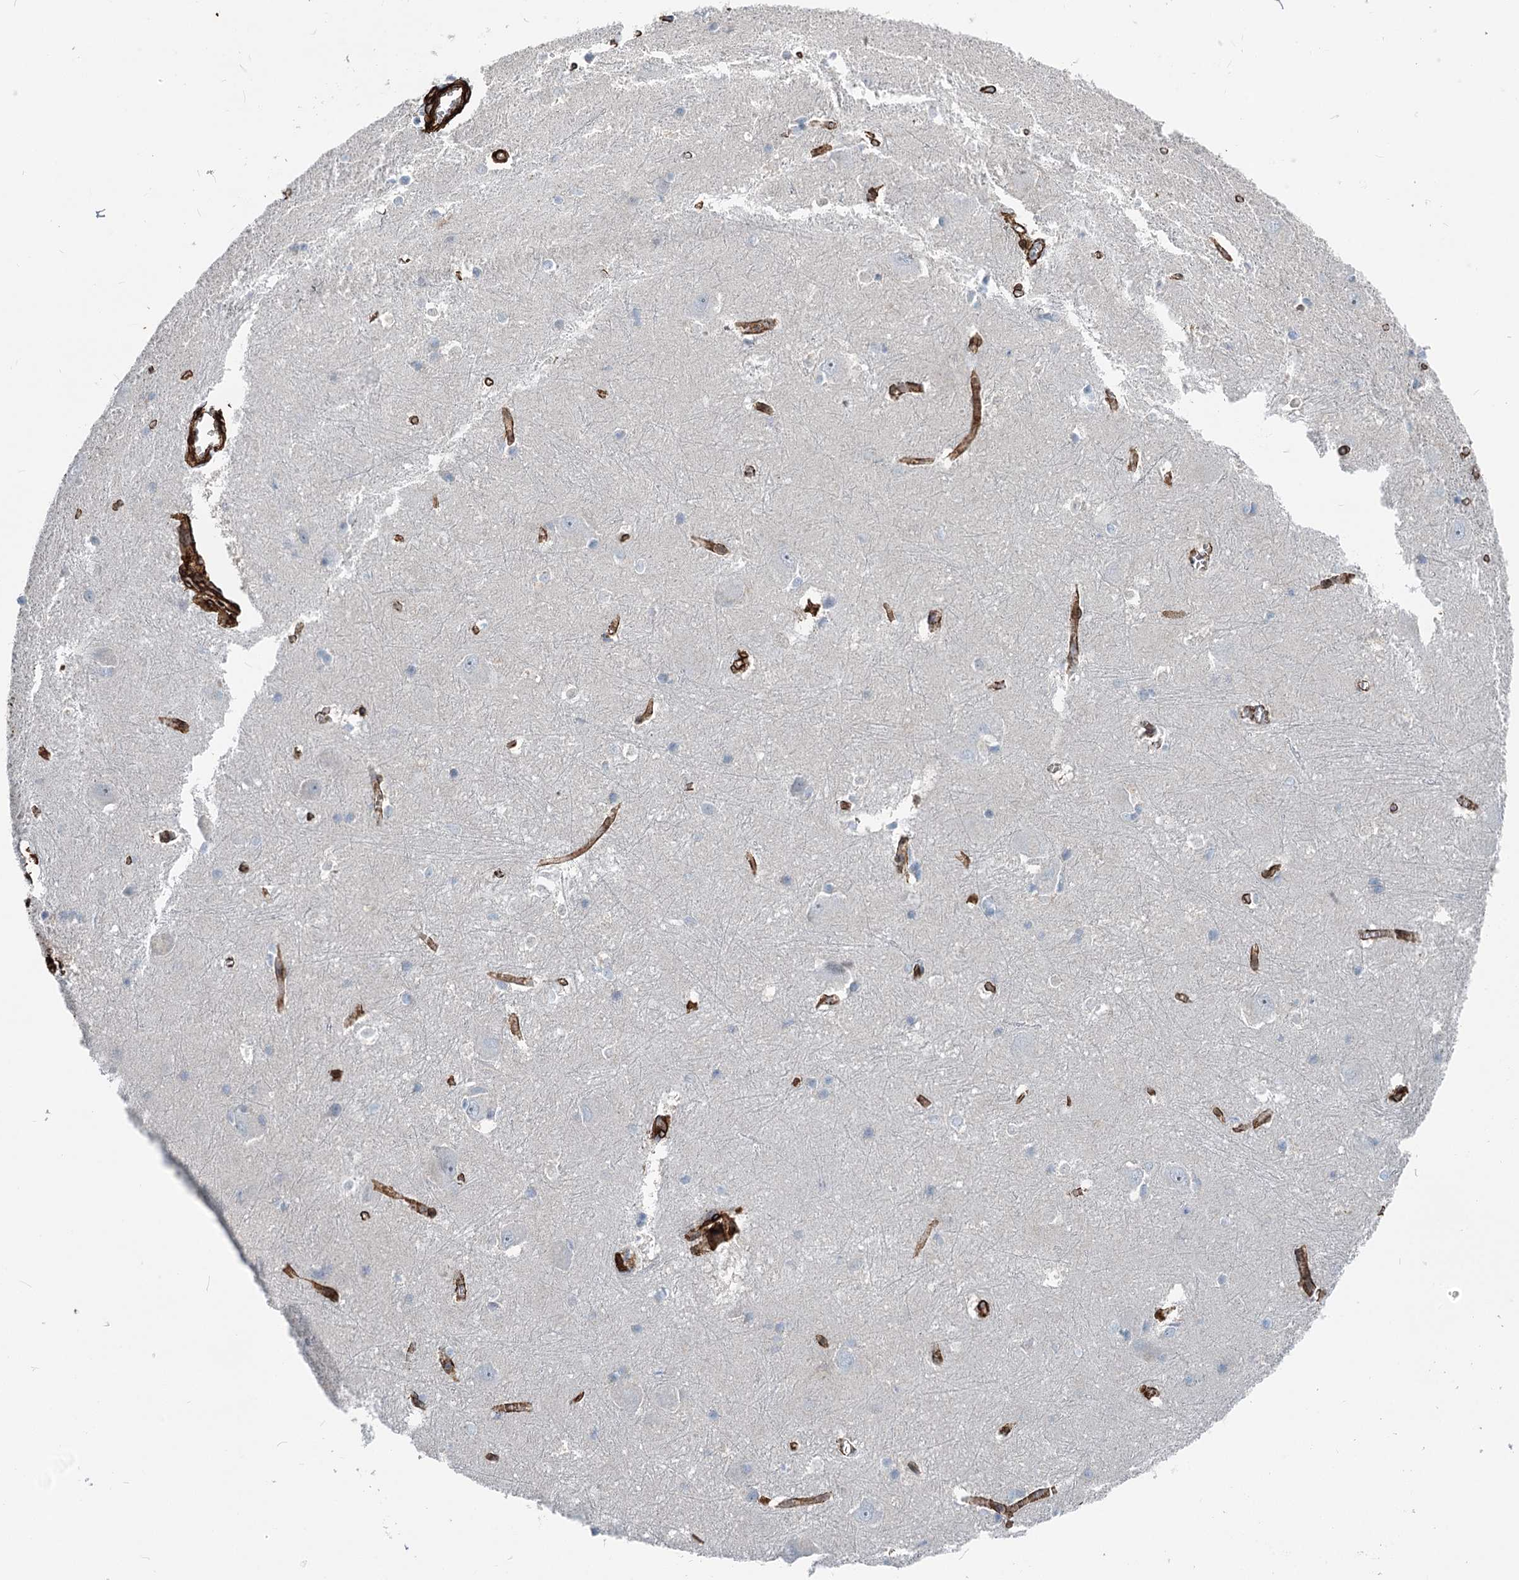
{"staining": {"intensity": "negative", "quantity": "none", "location": "none"}, "tissue": "caudate", "cell_type": "Glial cells", "image_type": "normal", "snomed": [{"axis": "morphology", "description": "Normal tissue, NOS"}, {"axis": "topography", "description": "Lateral ventricle wall"}], "caption": "Immunohistochemical staining of benign caudate shows no significant staining in glial cells.", "gene": "IQSEC1", "patient": {"sex": "male", "age": 37}}